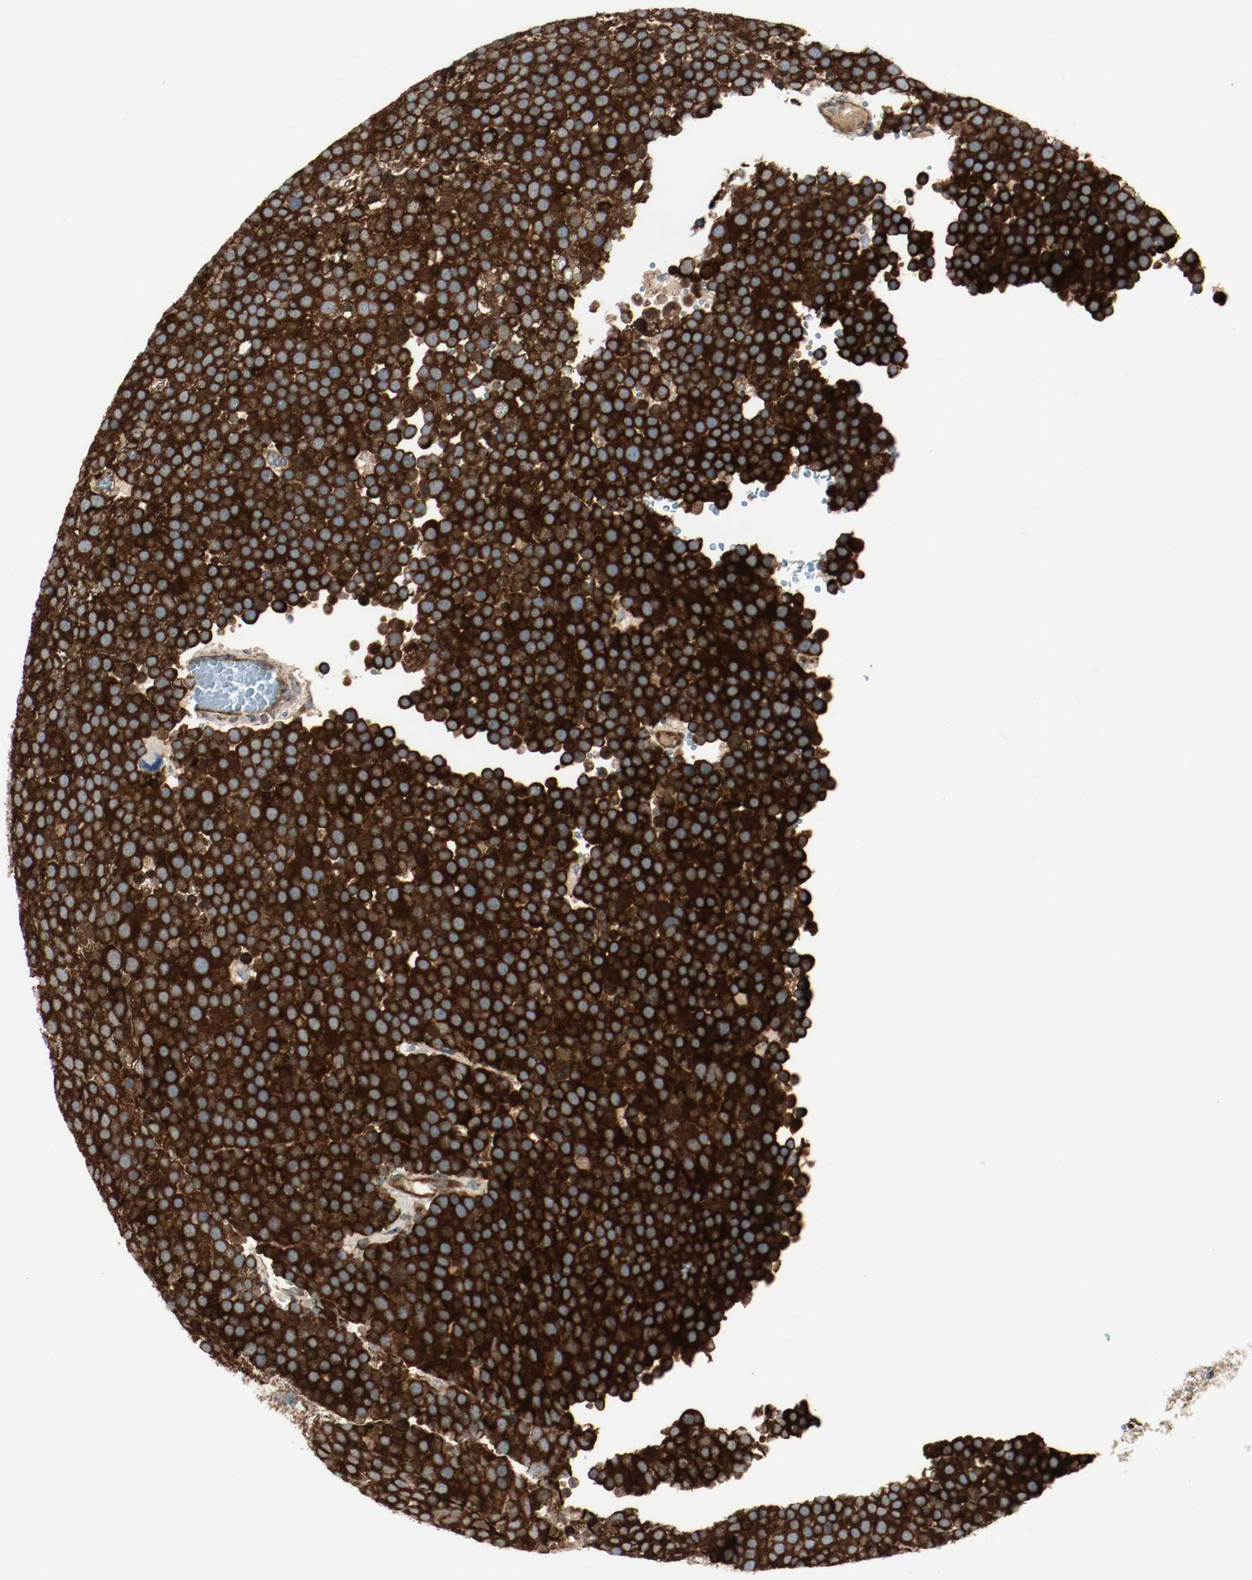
{"staining": {"intensity": "strong", "quantity": ">75%", "location": "cytoplasmic/membranous"}, "tissue": "testis cancer", "cell_type": "Tumor cells", "image_type": "cancer", "snomed": [{"axis": "morphology", "description": "Seminoma, NOS"}, {"axis": "topography", "description": "Testis"}], "caption": "Testis cancer (seminoma) stained for a protein displays strong cytoplasmic/membranous positivity in tumor cells.", "gene": "PLCG1", "patient": {"sex": "male", "age": 71}}